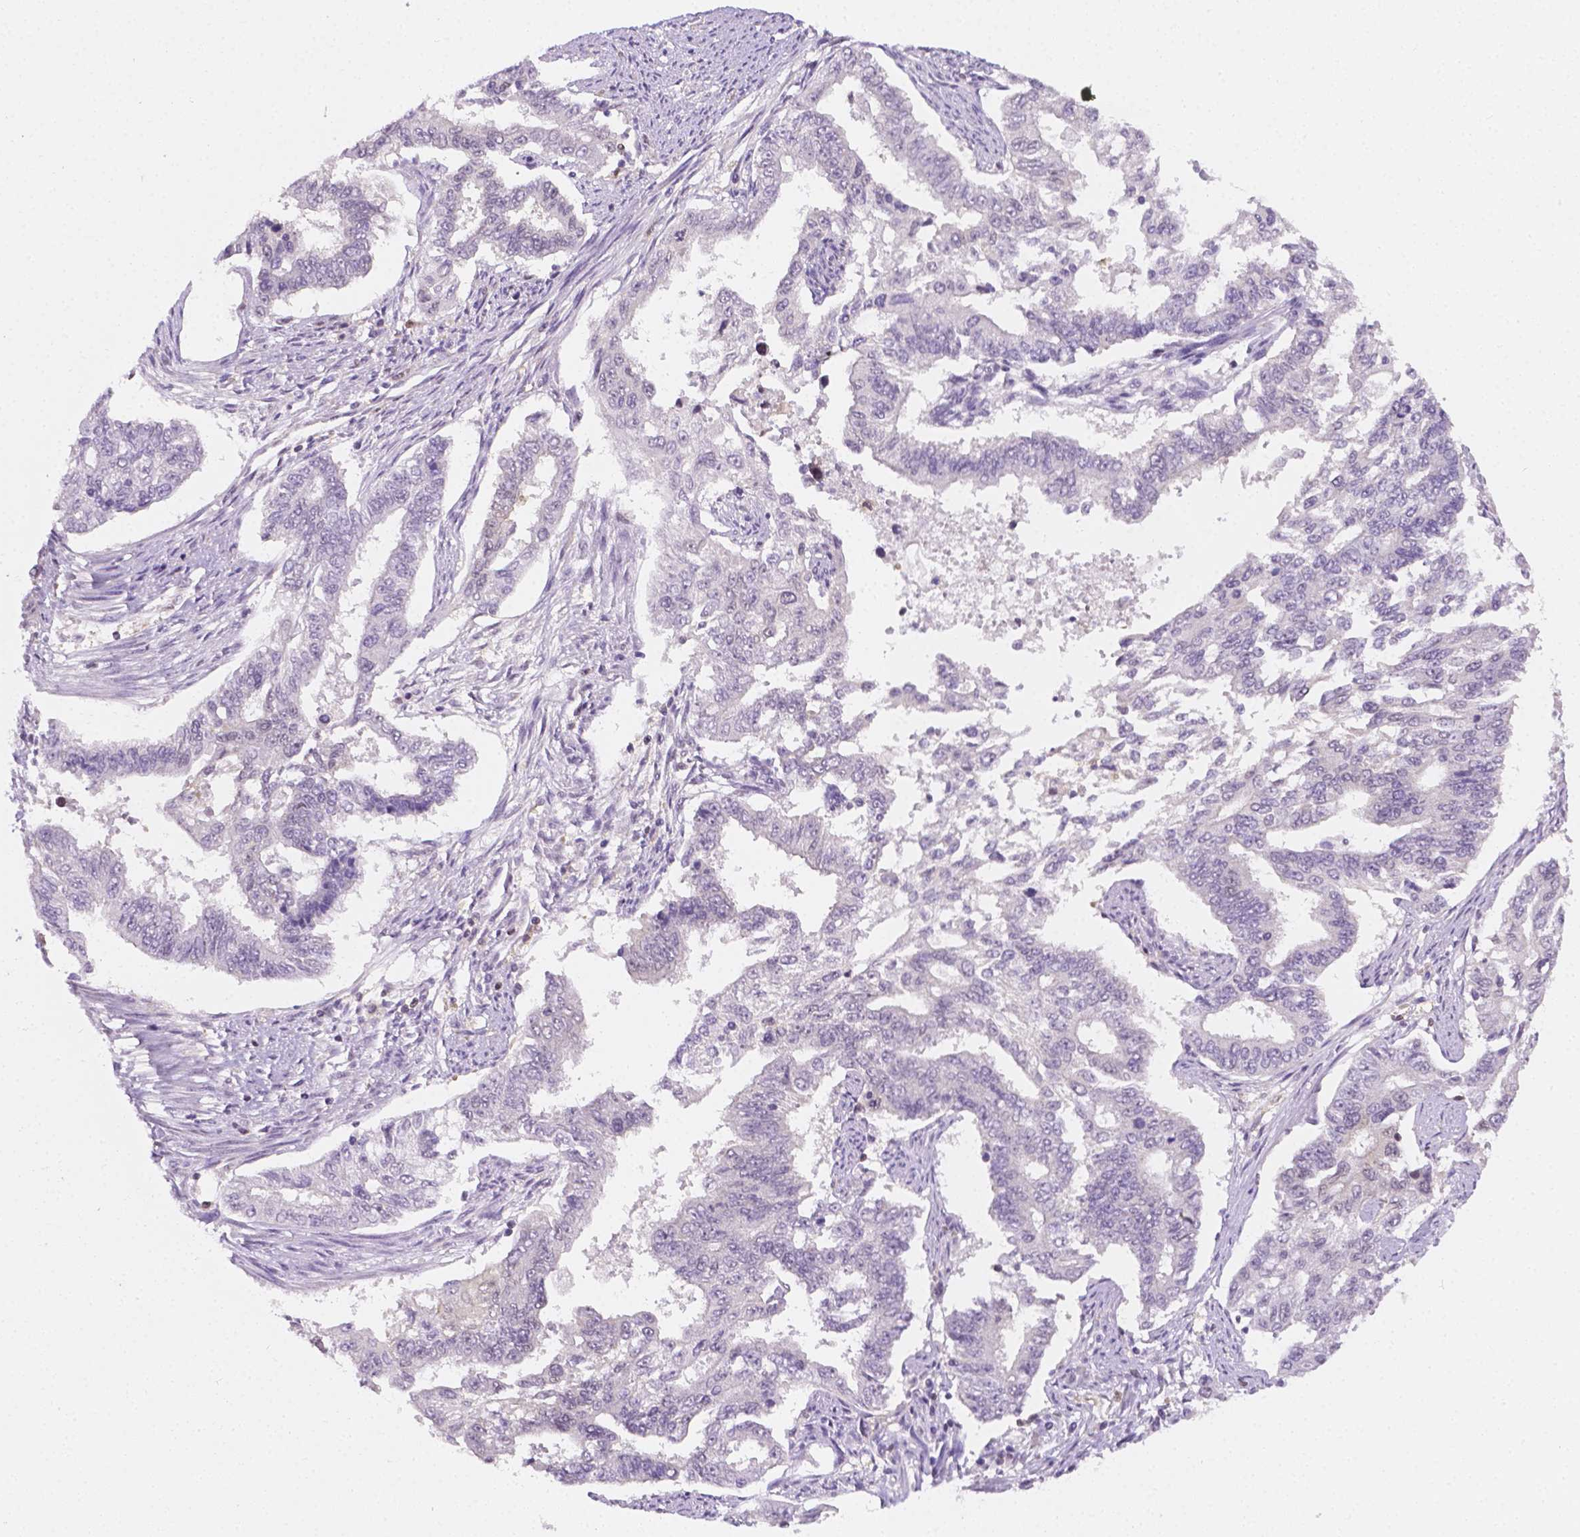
{"staining": {"intensity": "negative", "quantity": "none", "location": "none"}, "tissue": "endometrial cancer", "cell_type": "Tumor cells", "image_type": "cancer", "snomed": [{"axis": "morphology", "description": "Adenocarcinoma, NOS"}, {"axis": "topography", "description": "Uterus"}], "caption": "Immunohistochemistry (IHC) micrograph of neoplastic tissue: adenocarcinoma (endometrial) stained with DAB (3,3'-diaminobenzidine) demonstrates no significant protein expression in tumor cells.", "gene": "SGTB", "patient": {"sex": "female", "age": 59}}